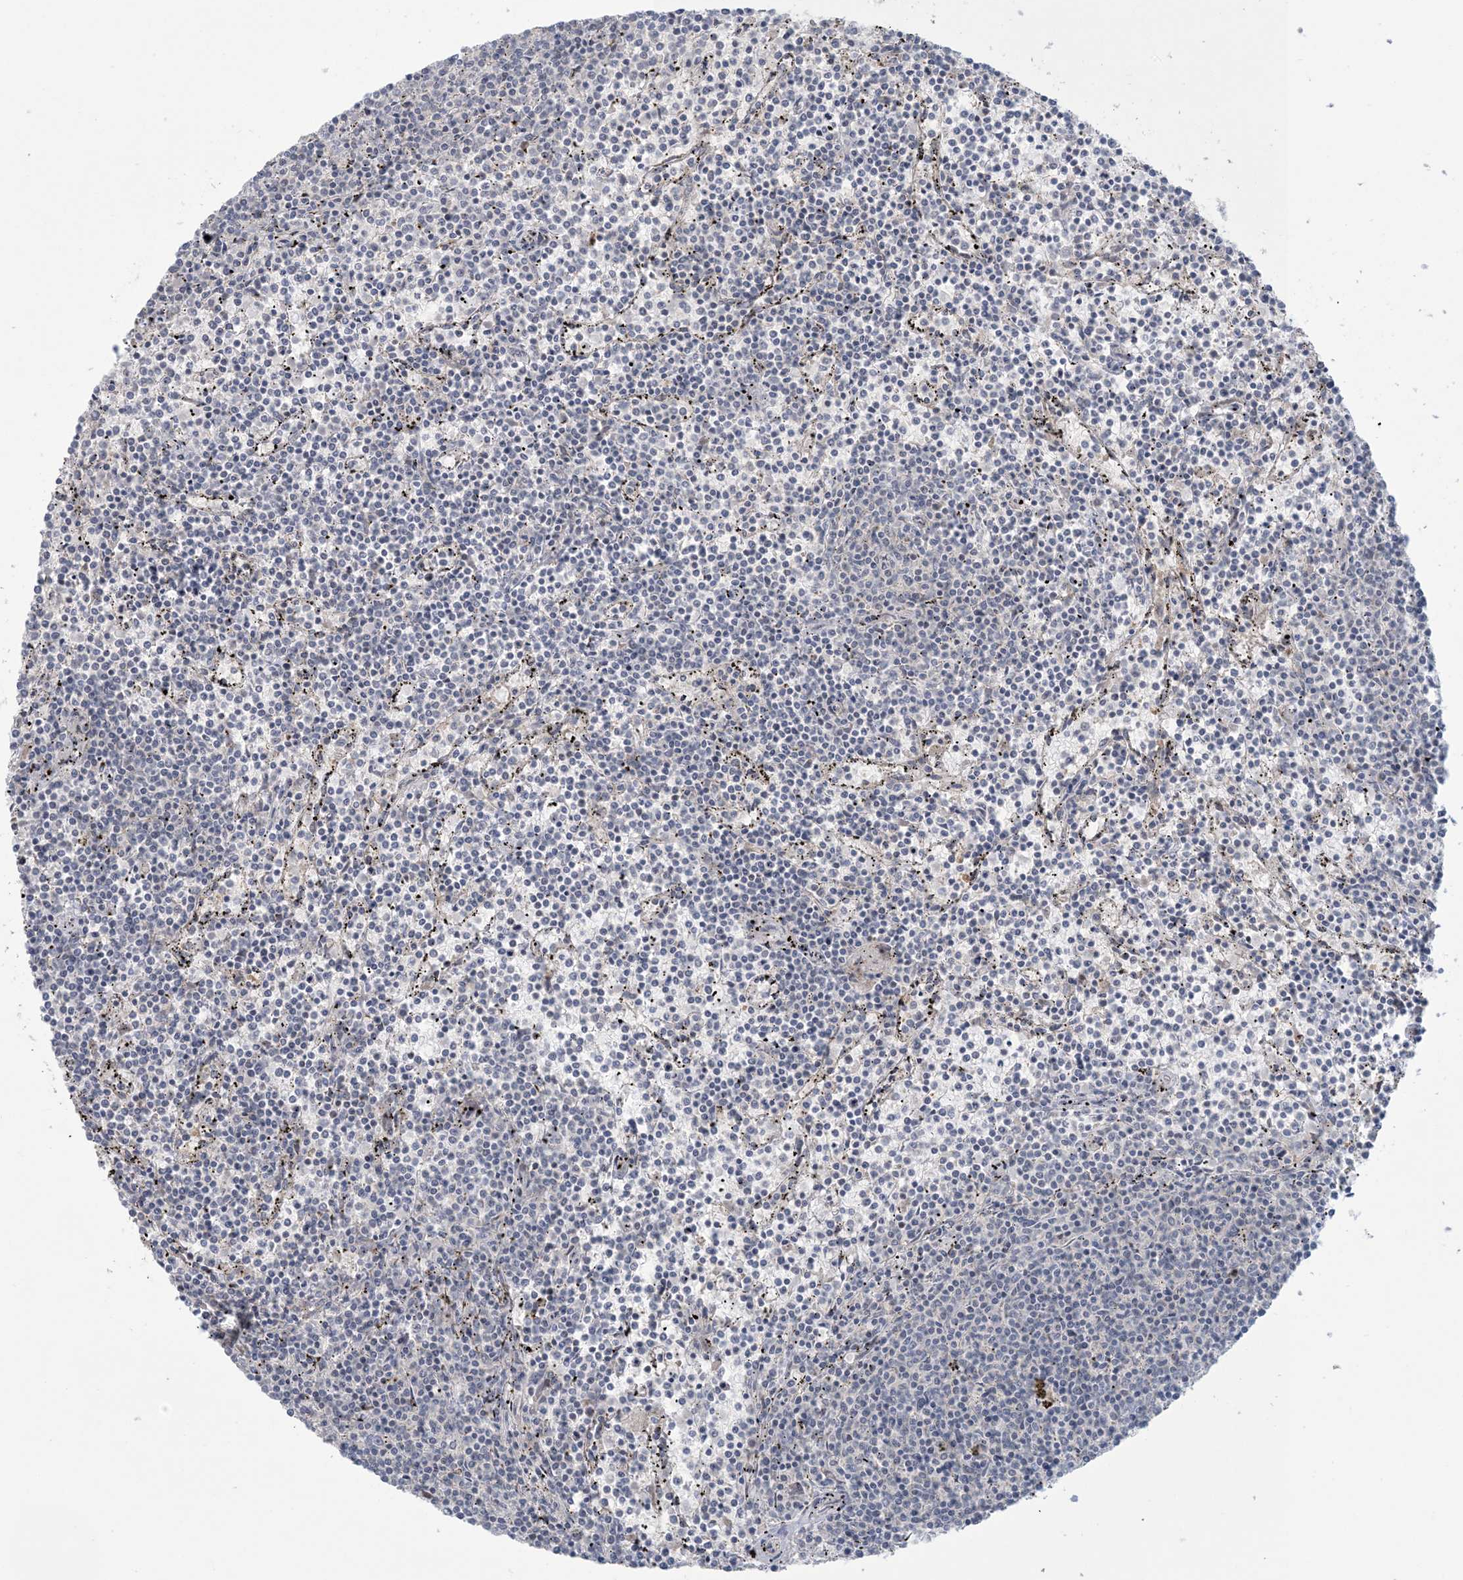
{"staining": {"intensity": "negative", "quantity": "none", "location": "none"}, "tissue": "lymphoma", "cell_type": "Tumor cells", "image_type": "cancer", "snomed": [{"axis": "morphology", "description": "Malignant lymphoma, non-Hodgkin's type, Low grade"}, {"axis": "topography", "description": "Spleen"}], "caption": "DAB immunohistochemical staining of human malignant lymphoma, non-Hodgkin's type (low-grade) displays no significant positivity in tumor cells.", "gene": "NRBP2", "patient": {"sex": "female", "age": 50}}